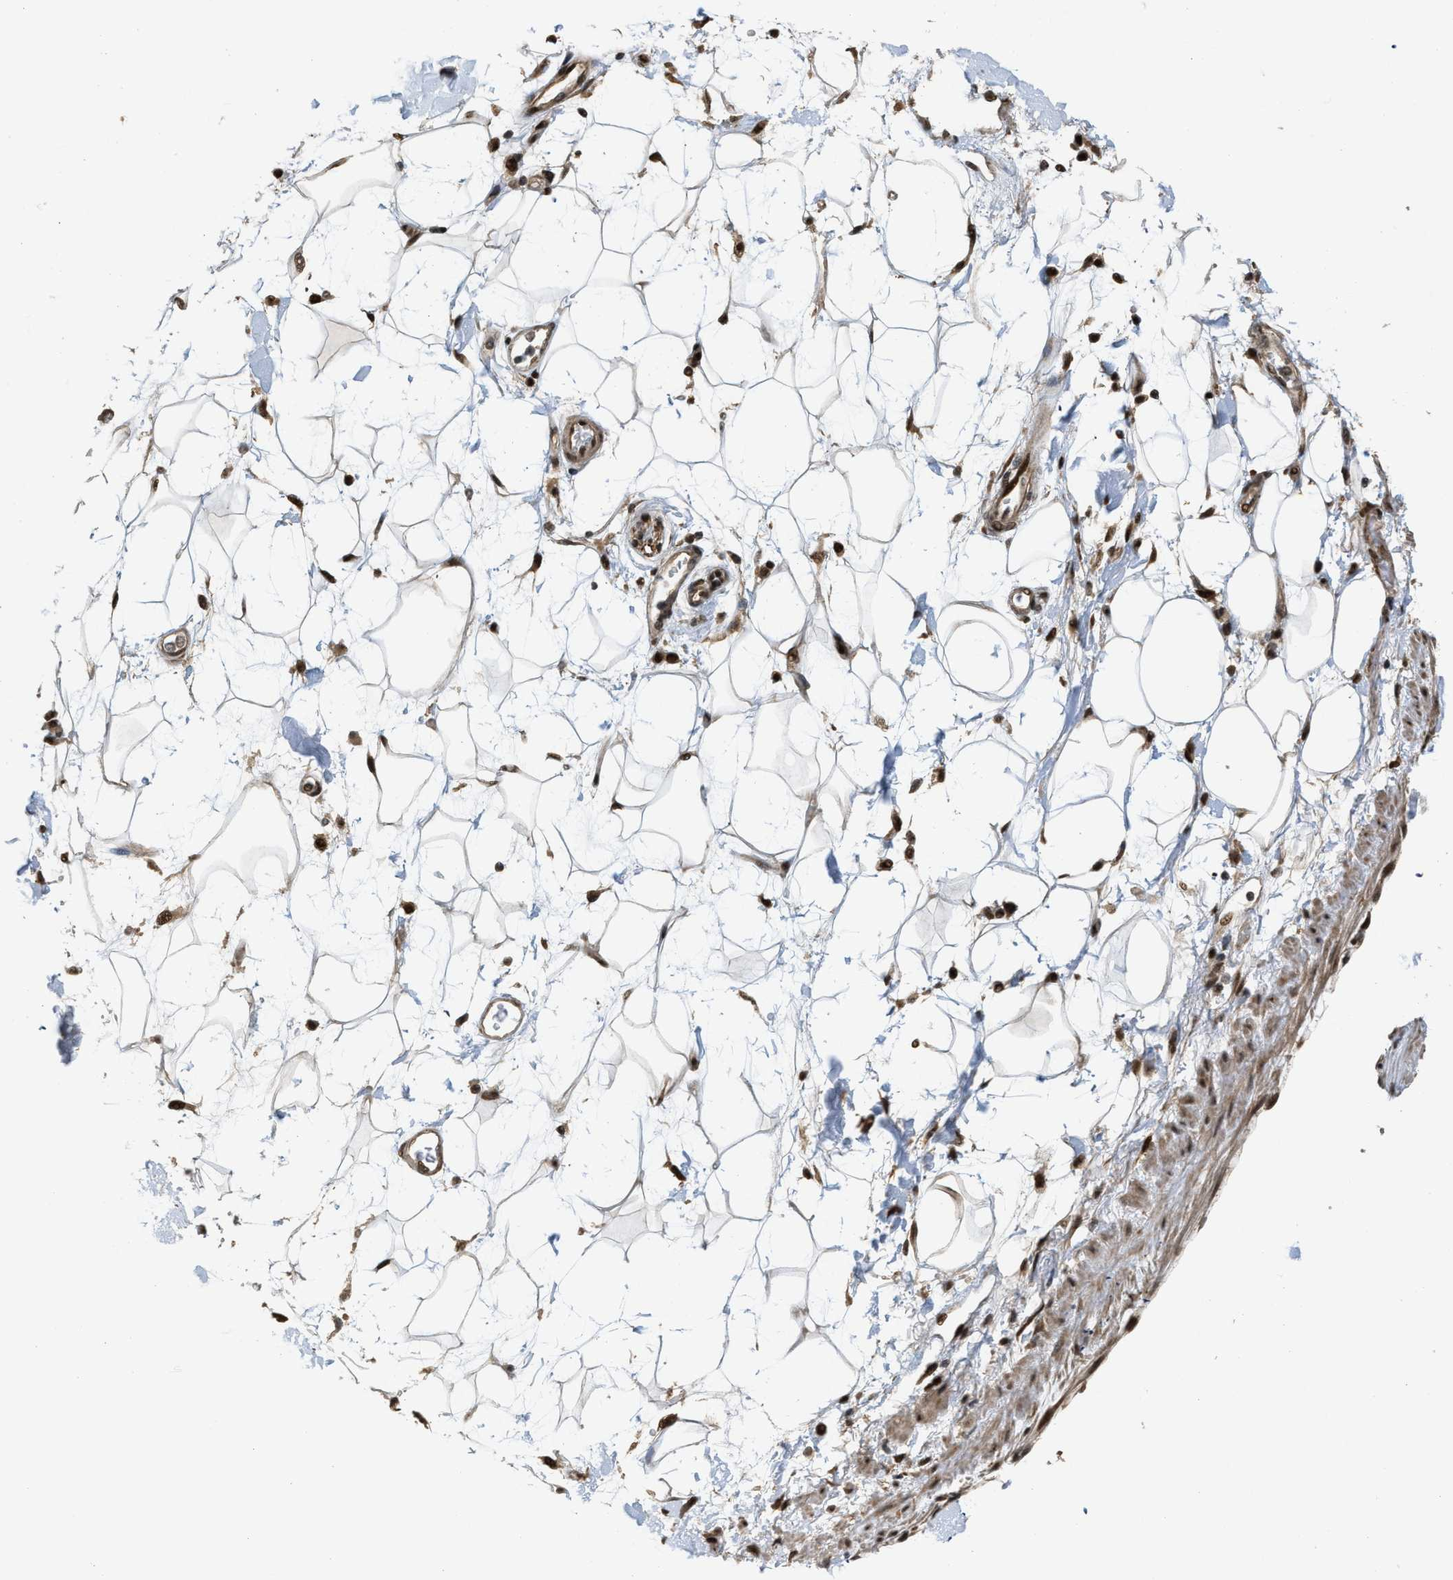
{"staining": {"intensity": "strong", "quantity": ">75%", "location": "cytoplasmic/membranous,nuclear"}, "tissue": "adipose tissue", "cell_type": "Adipocytes", "image_type": "normal", "snomed": [{"axis": "morphology", "description": "Normal tissue, NOS"}, {"axis": "morphology", "description": "Adenocarcinoma, NOS"}, {"axis": "topography", "description": "Duodenum"}, {"axis": "topography", "description": "Peripheral nerve tissue"}], "caption": "Protein expression by IHC reveals strong cytoplasmic/membranous,nuclear staining in about >75% of adipocytes in benign adipose tissue. (brown staining indicates protein expression, while blue staining denotes nuclei).", "gene": "SERTAD2", "patient": {"sex": "female", "age": 60}}